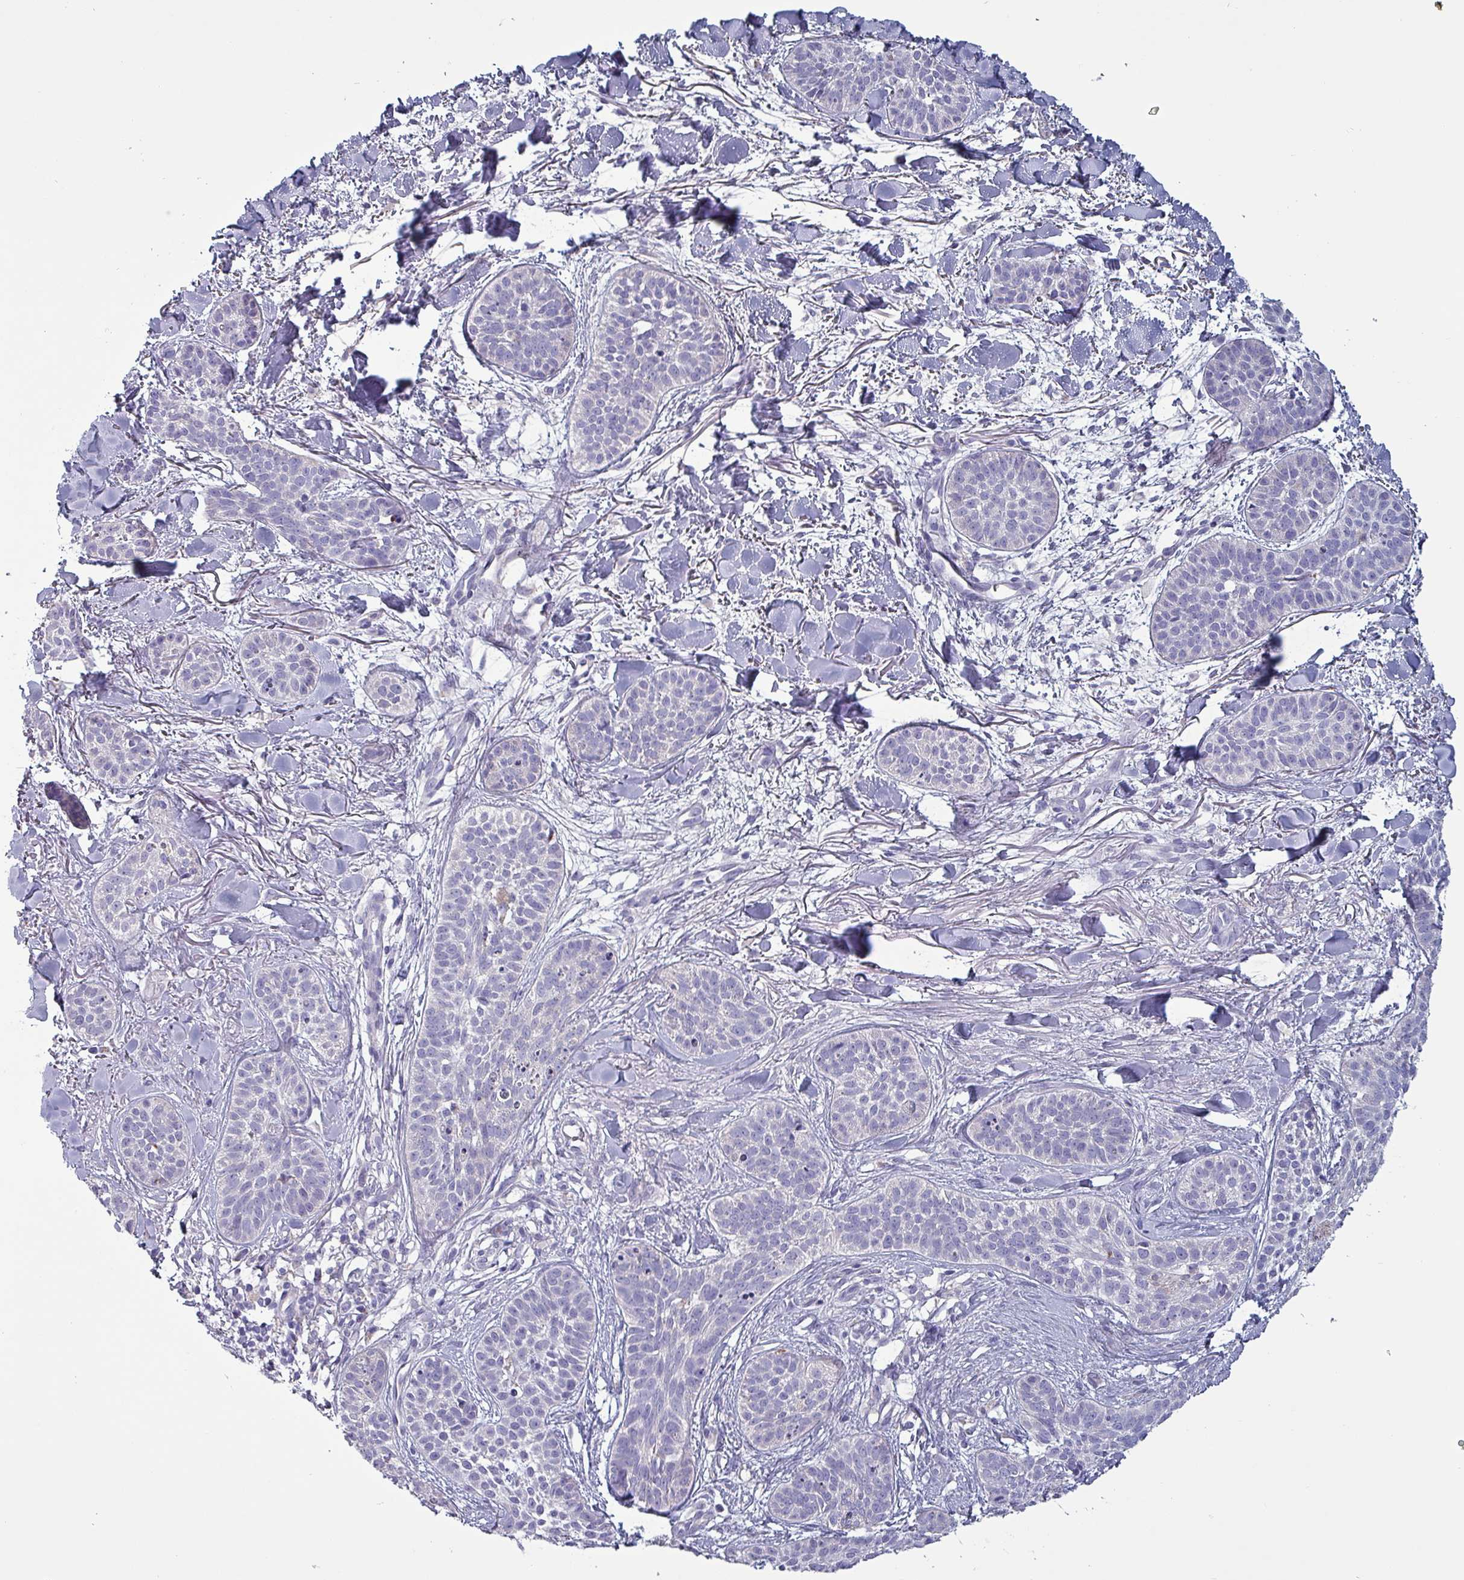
{"staining": {"intensity": "negative", "quantity": "none", "location": "none"}, "tissue": "skin cancer", "cell_type": "Tumor cells", "image_type": "cancer", "snomed": [{"axis": "morphology", "description": "Basal cell carcinoma"}, {"axis": "topography", "description": "Skin"}], "caption": "Tumor cells show no significant expression in skin basal cell carcinoma. The staining was performed using DAB to visualize the protein expression in brown, while the nuclei were stained in blue with hematoxylin (Magnification: 20x).", "gene": "HSD3B7", "patient": {"sex": "male", "age": 52}}